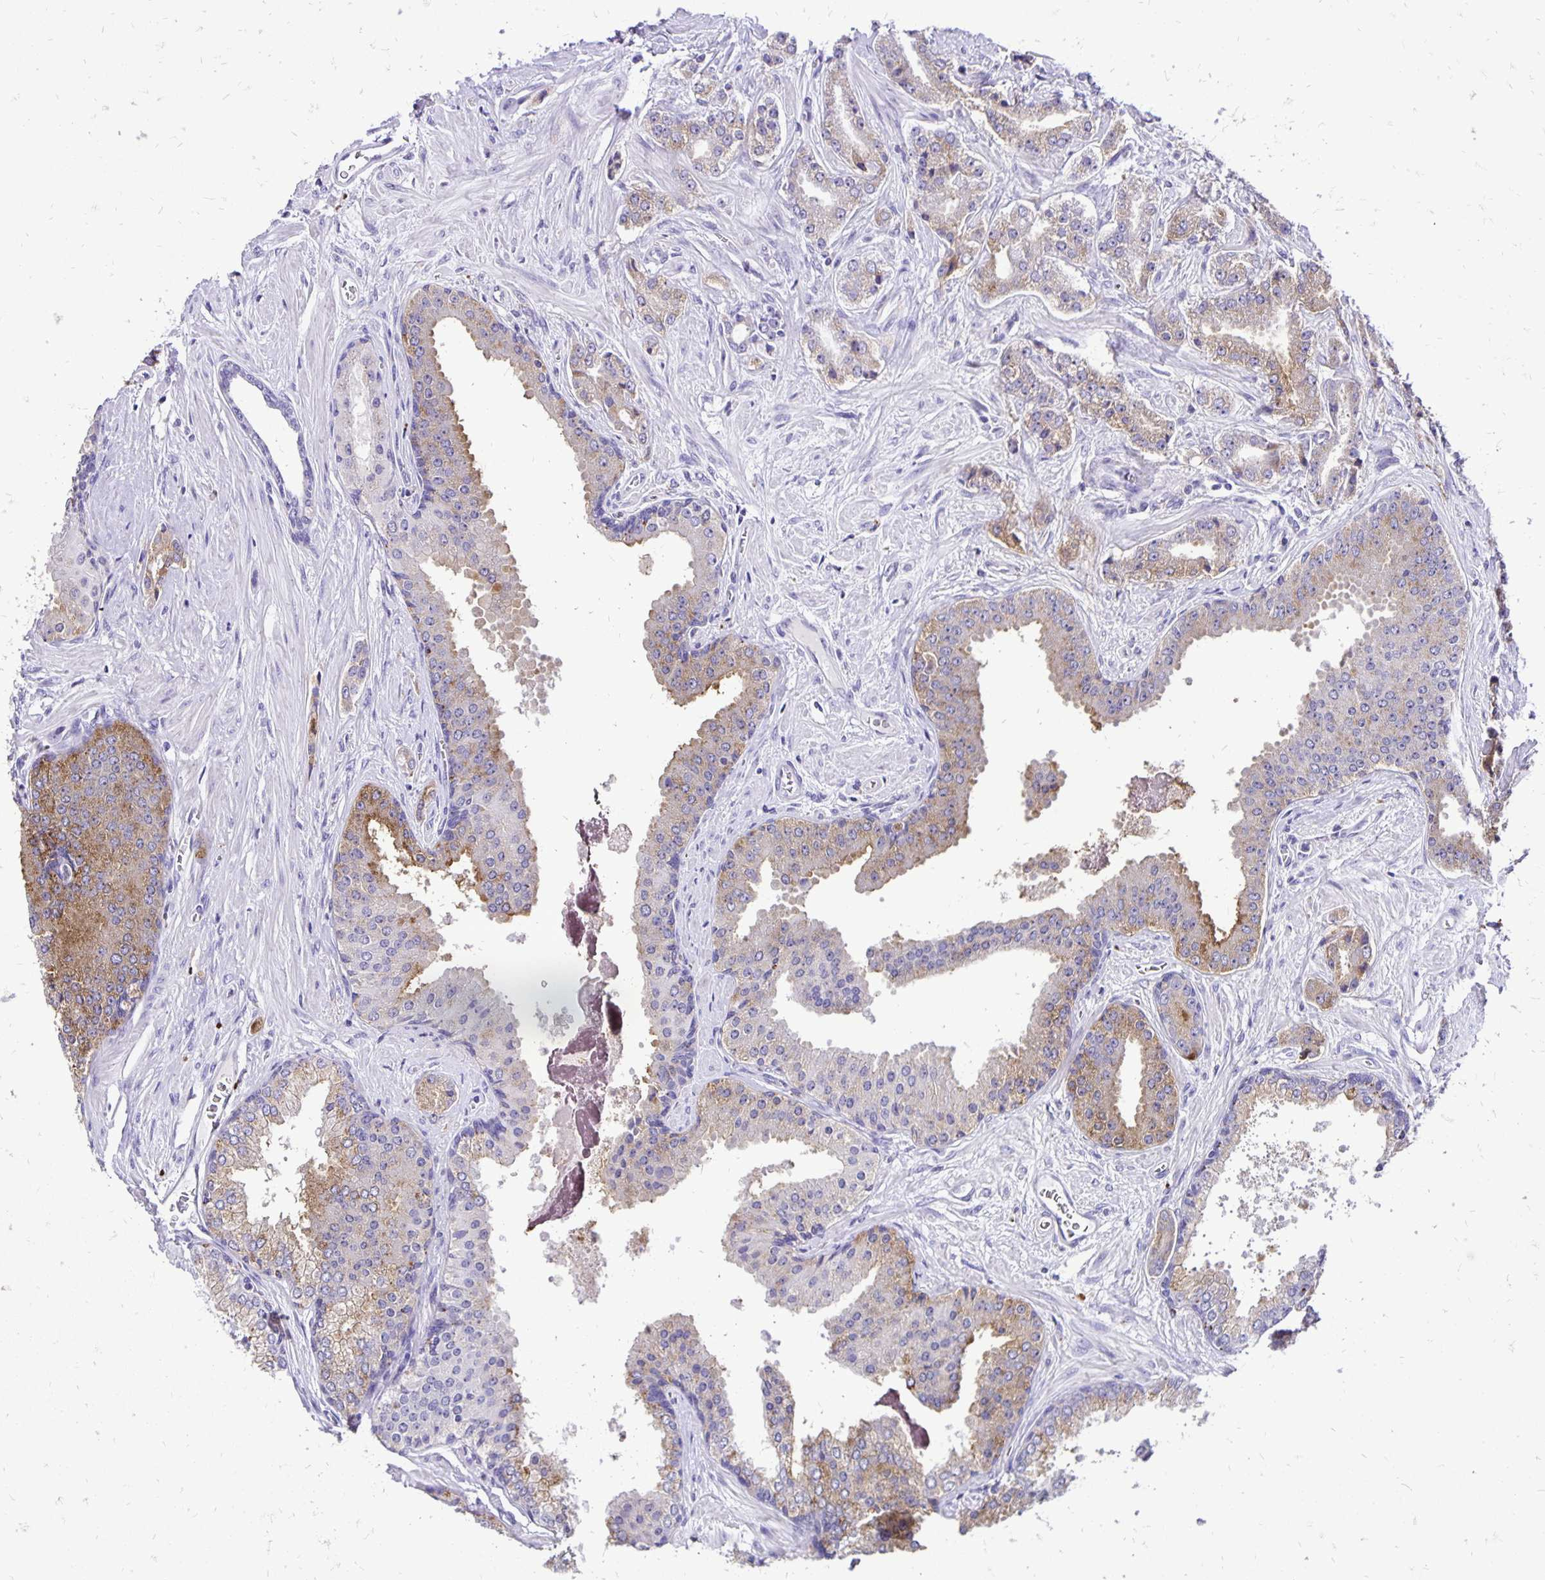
{"staining": {"intensity": "weak", "quantity": "<25%", "location": "cytoplasmic/membranous"}, "tissue": "prostate cancer", "cell_type": "Tumor cells", "image_type": "cancer", "snomed": [{"axis": "morphology", "description": "Adenocarcinoma, Low grade"}, {"axis": "topography", "description": "Prostate"}], "caption": "Protein analysis of prostate cancer reveals no significant positivity in tumor cells. The staining is performed using DAB brown chromogen with nuclei counter-stained in using hematoxylin.", "gene": "EIF5A", "patient": {"sex": "male", "age": 55}}